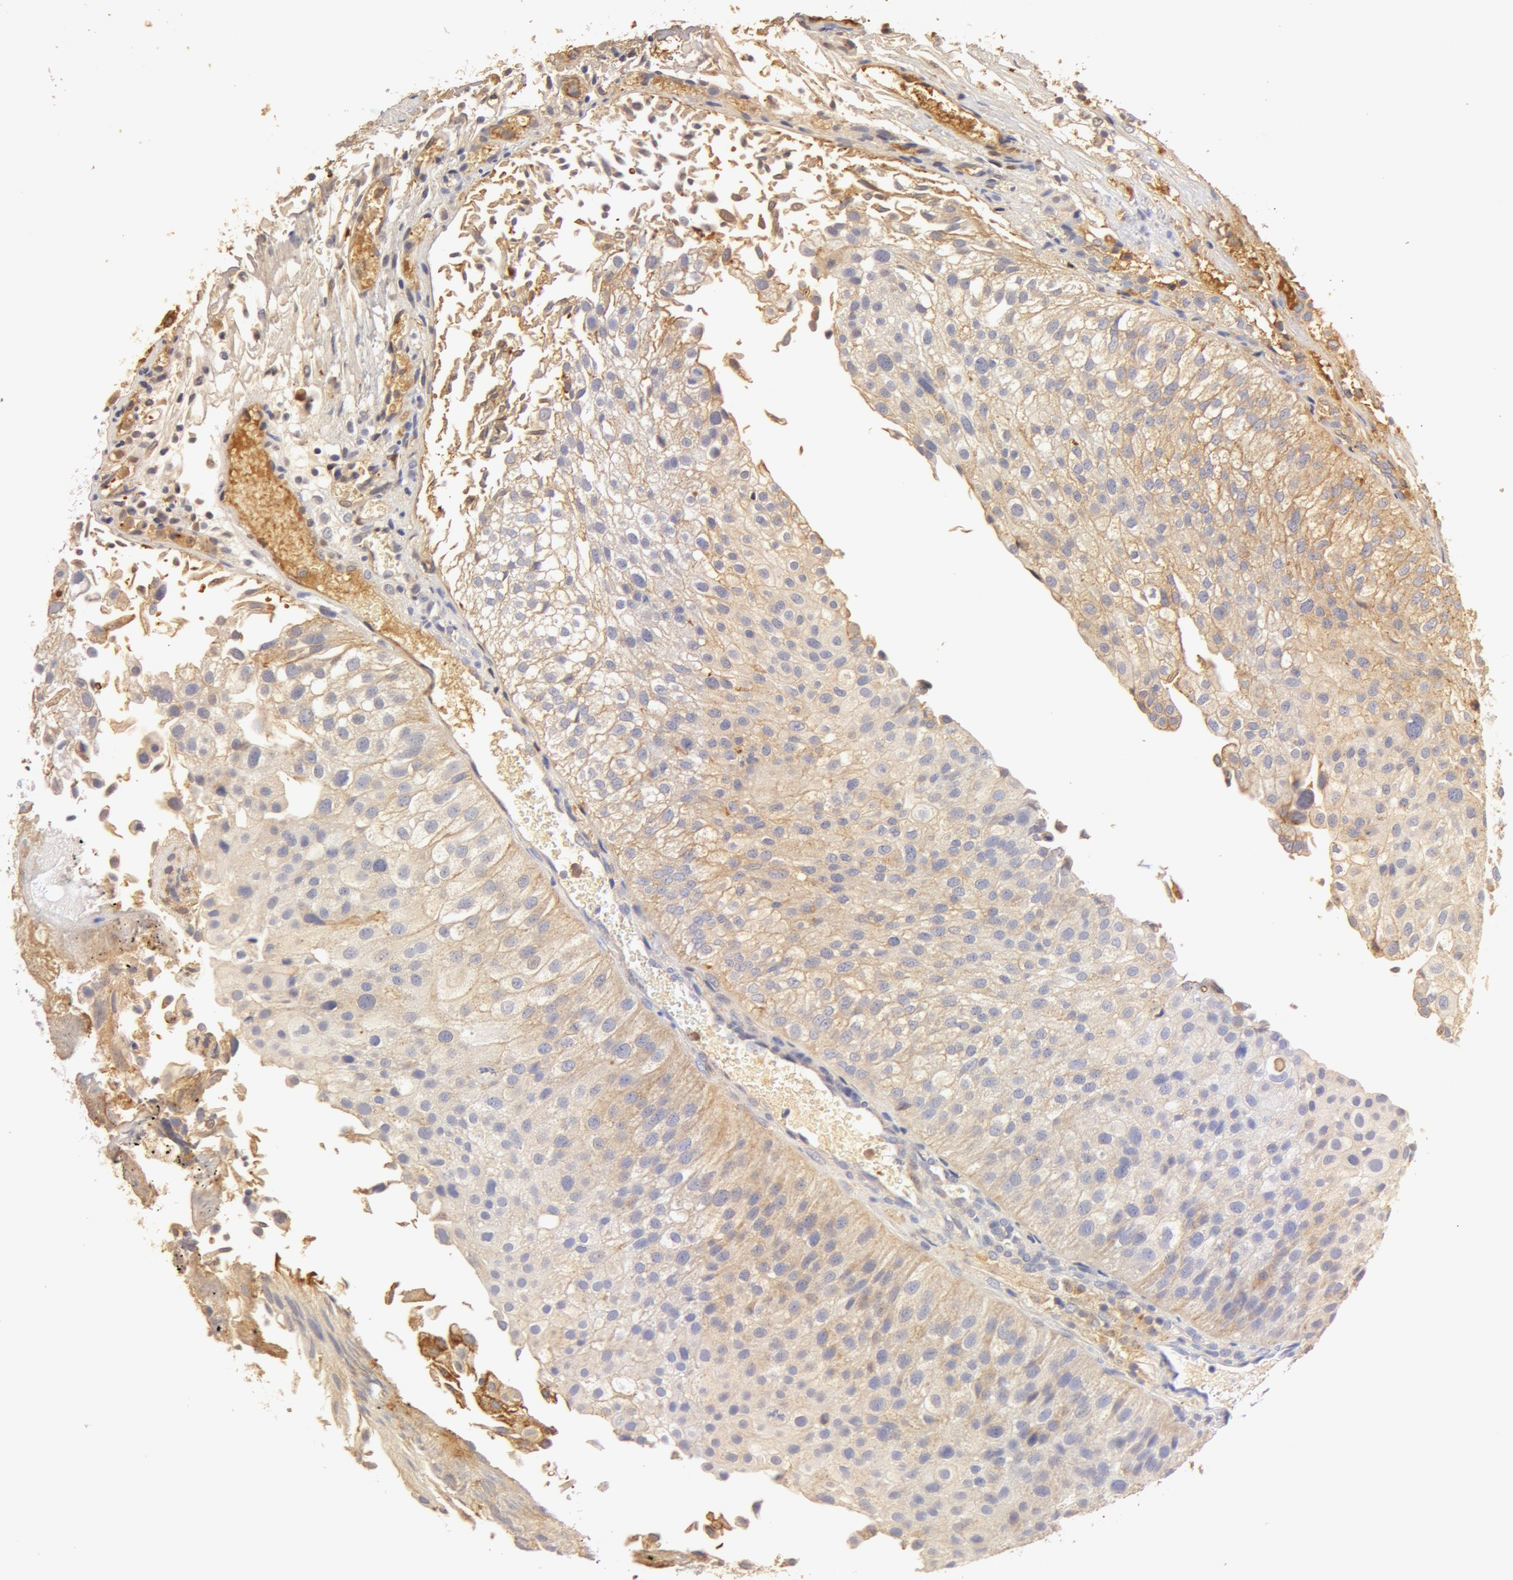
{"staining": {"intensity": "weak", "quantity": ">75%", "location": "cytoplasmic/membranous"}, "tissue": "urothelial cancer", "cell_type": "Tumor cells", "image_type": "cancer", "snomed": [{"axis": "morphology", "description": "Urothelial carcinoma, Low grade"}, {"axis": "topography", "description": "Urinary bladder"}], "caption": "A brown stain shows weak cytoplasmic/membranous staining of a protein in human low-grade urothelial carcinoma tumor cells.", "gene": "TF", "patient": {"sex": "female", "age": 89}}